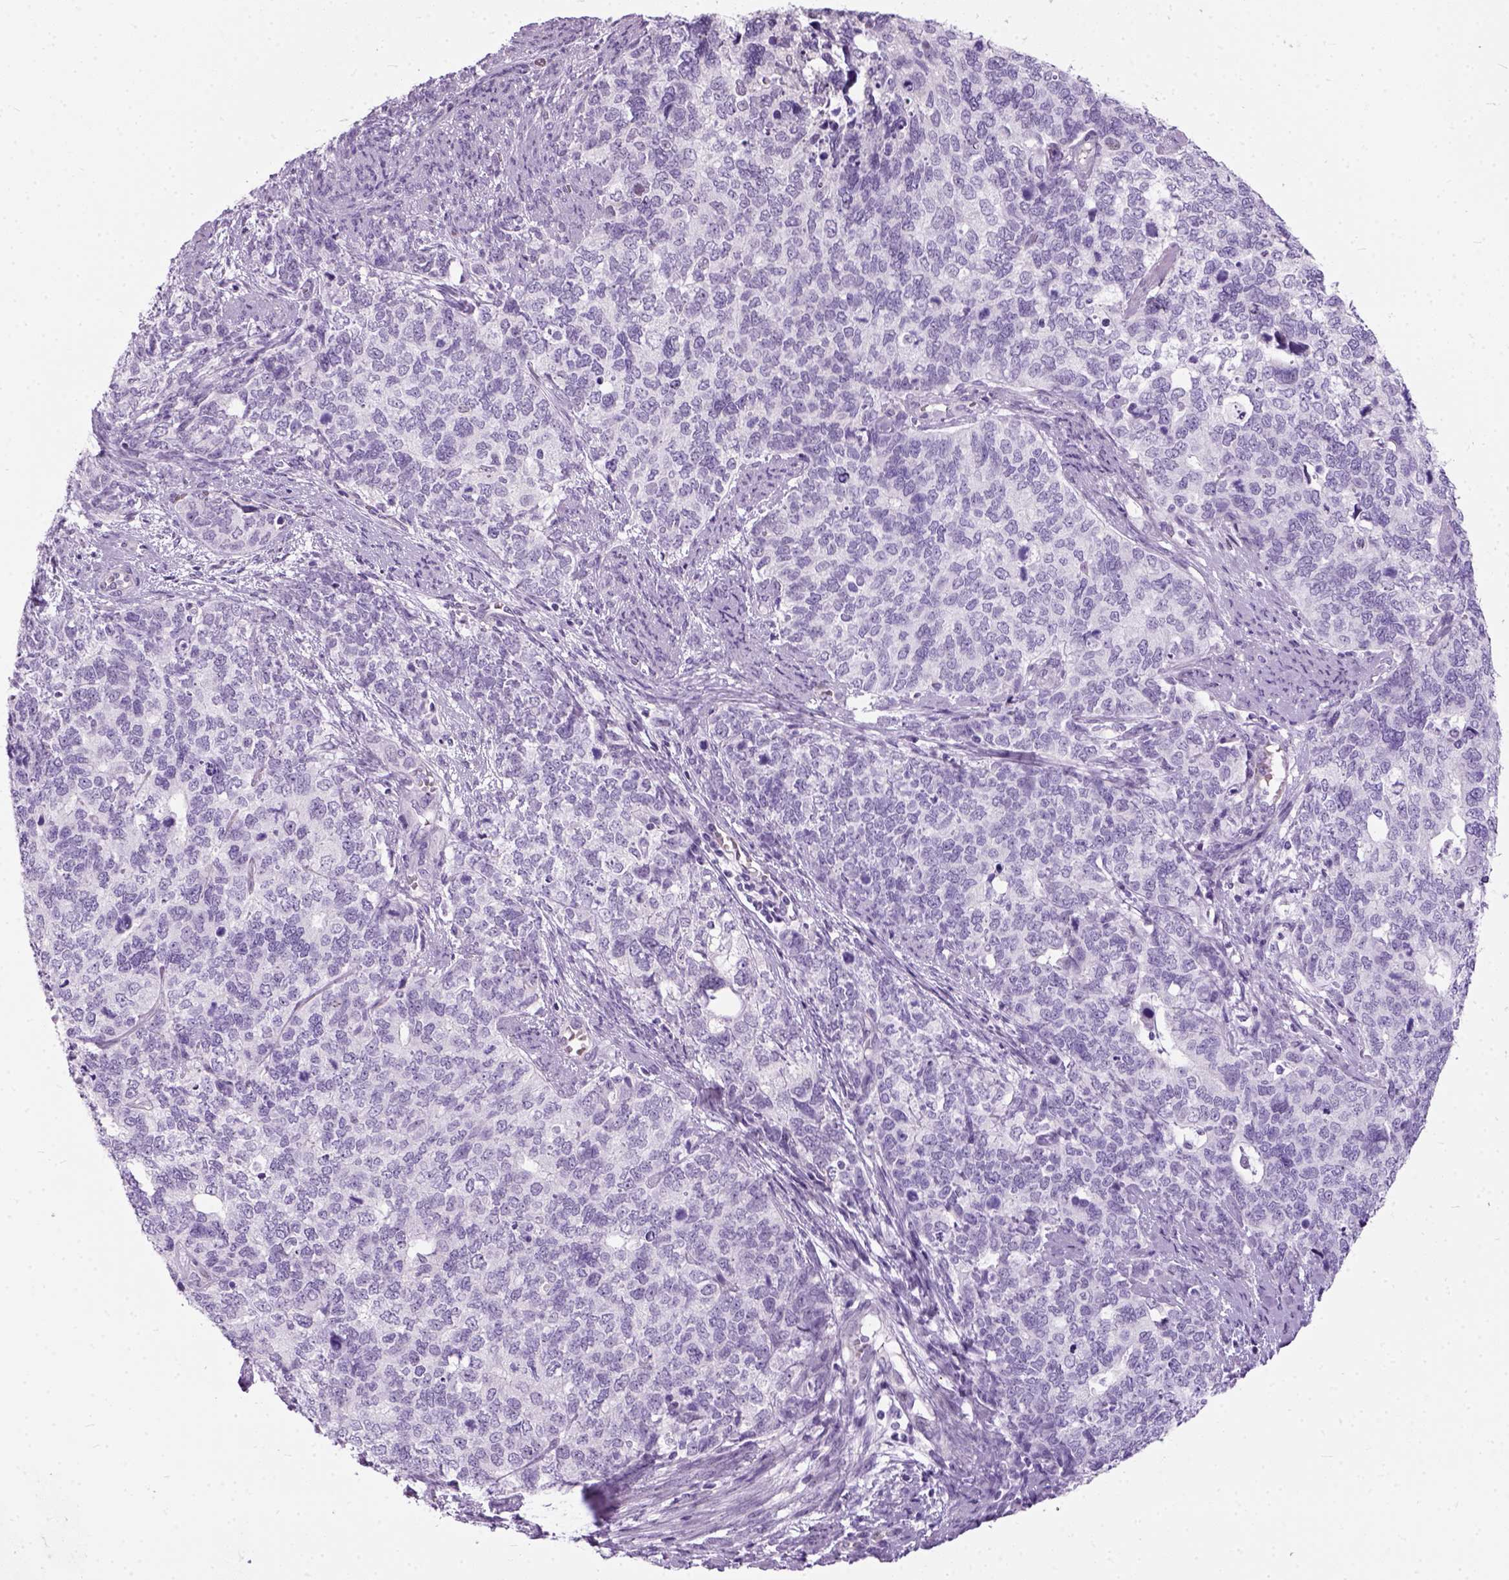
{"staining": {"intensity": "negative", "quantity": "none", "location": "none"}, "tissue": "cervical cancer", "cell_type": "Tumor cells", "image_type": "cancer", "snomed": [{"axis": "morphology", "description": "Squamous cell carcinoma, NOS"}, {"axis": "topography", "description": "Cervix"}], "caption": "DAB (3,3'-diaminobenzidine) immunohistochemical staining of cervical cancer shows no significant staining in tumor cells. (Brightfield microscopy of DAB immunohistochemistry at high magnification).", "gene": "AXDND1", "patient": {"sex": "female", "age": 63}}